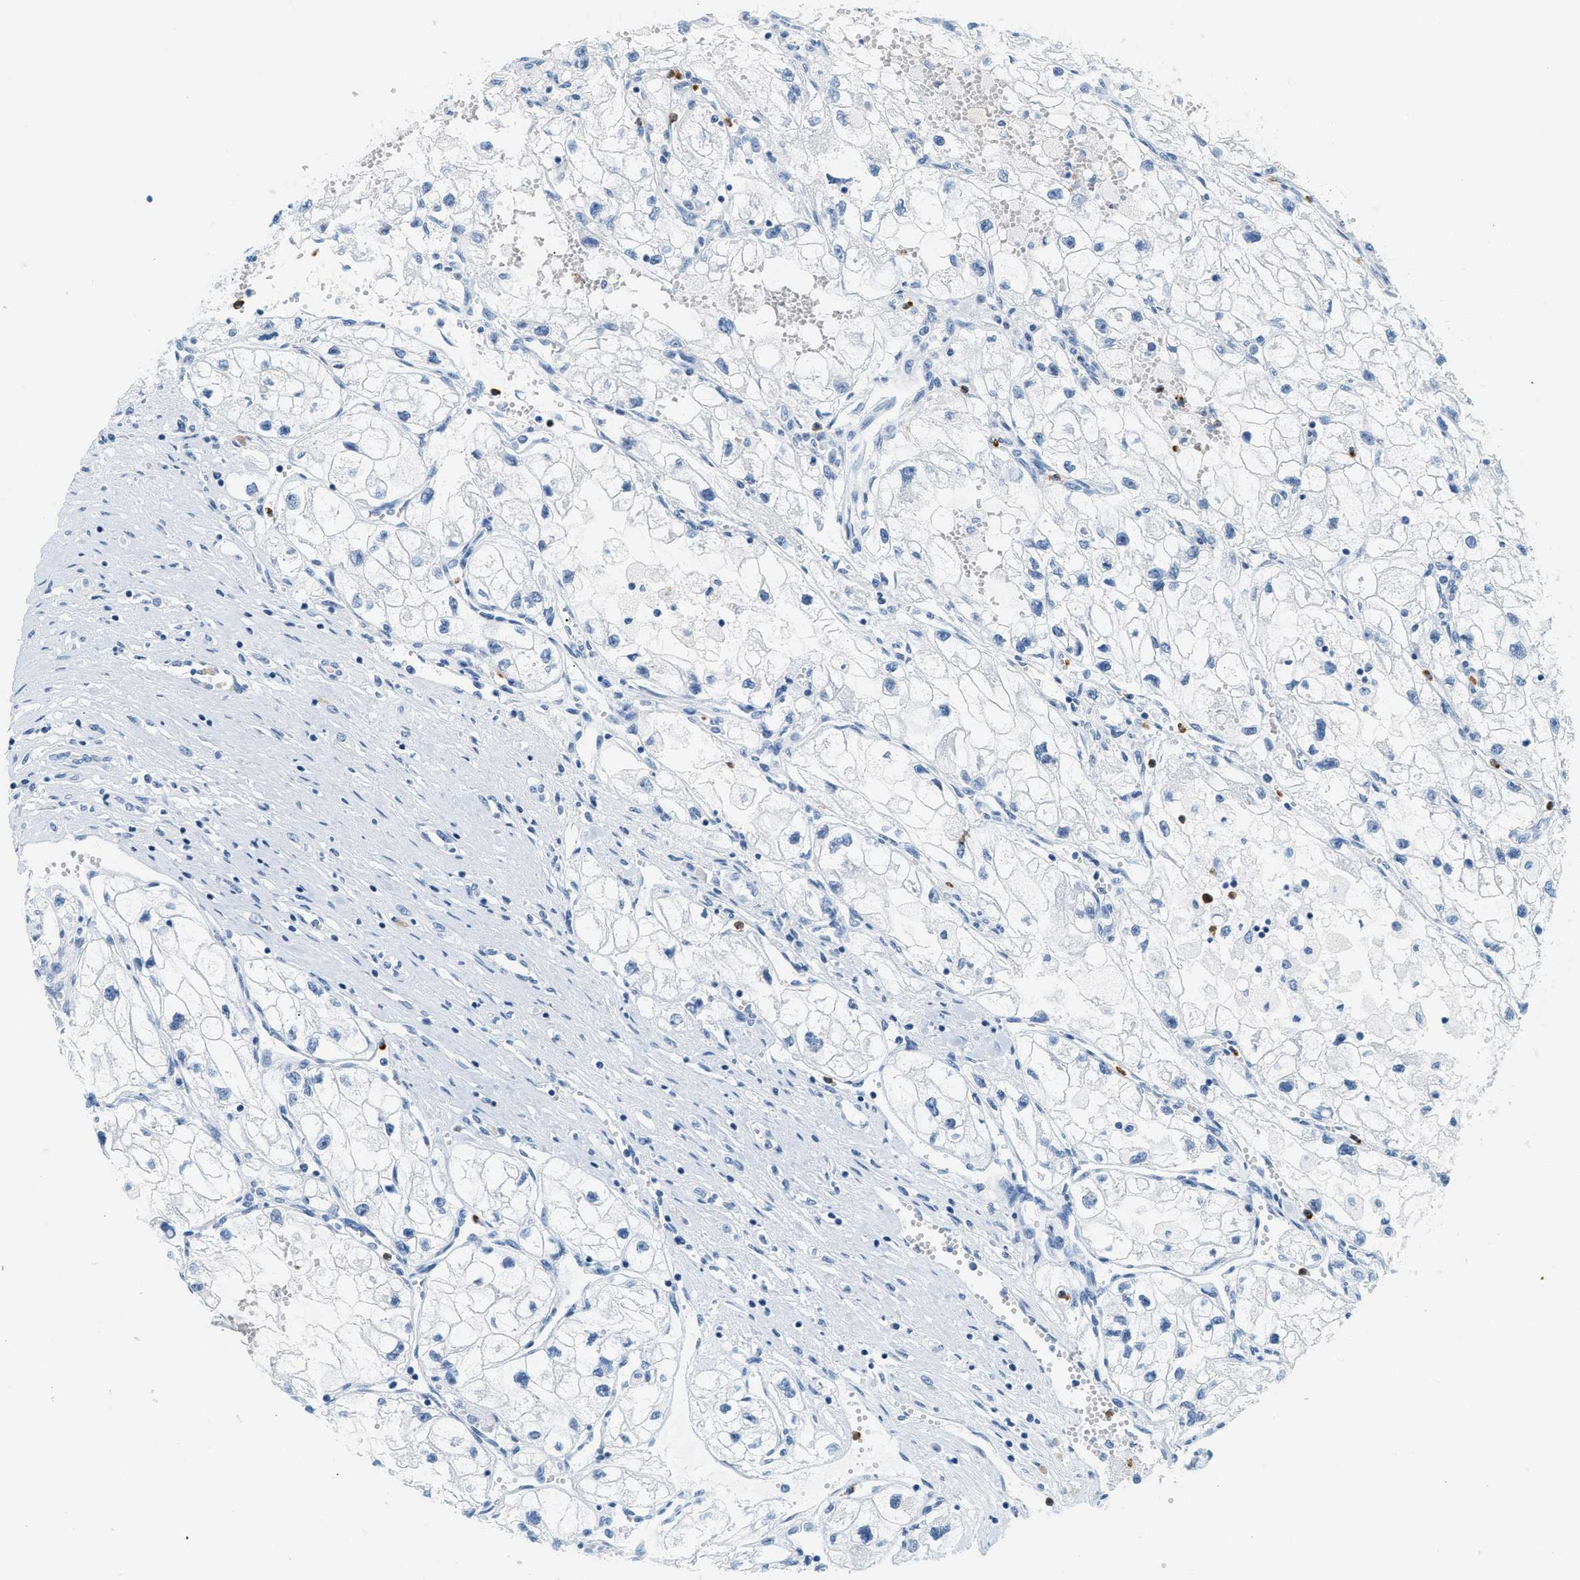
{"staining": {"intensity": "negative", "quantity": "none", "location": "none"}, "tissue": "renal cancer", "cell_type": "Tumor cells", "image_type": "cancer", "snomed": [{"axis": "morphology", "description": "Adenocarcinoma, NOS"}, {"axis": "topography", "description": "Kidney"}], "caption": "This is an immunohistochemistry histopathology image of adenocarcinoma (renal). There is no positivity in tumor cells.", "gene": "LCN2", "patient": {"sex": "female", "age": 70}}